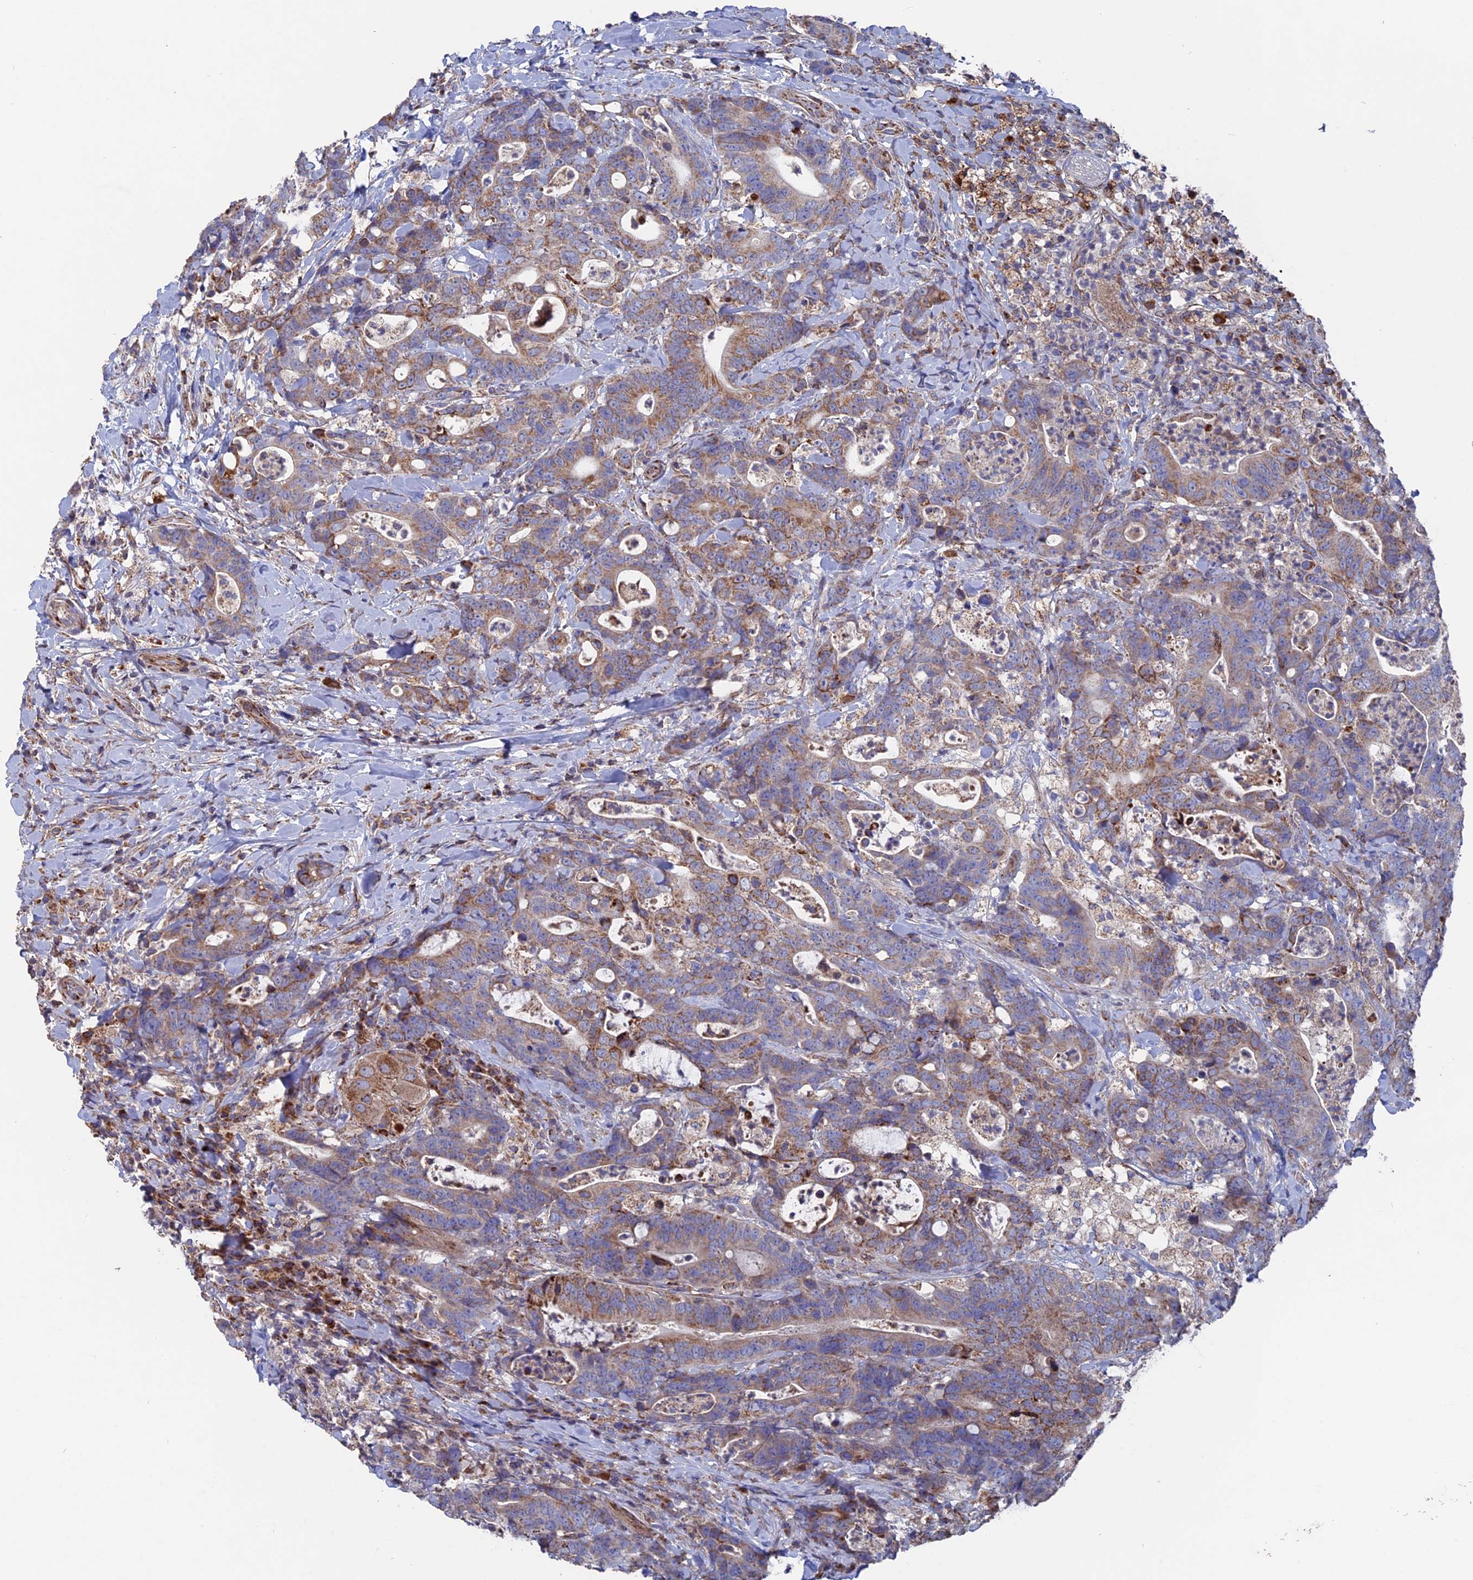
{"staining": {"intensity": "weak", "quantity": ">75%", "location": "cytoplasmic/membranous"}, "tissue": "colorectal cancer", "cell_type": "Tumor cells", "image_type": "cancer", "snomed": [{"axis": "morphology", "description": "Adenocarcinoma, NOS"}, {"axis": "topography", "description": "Colon"}], "caption": "Colorectal adenocarcinoma stained with a brown dye shows weak cytoplasmic/membranous positive staining in about >75% of tumor cells.", "gene": "TGFA", "patient": {"sex": "female", "age": 82}}